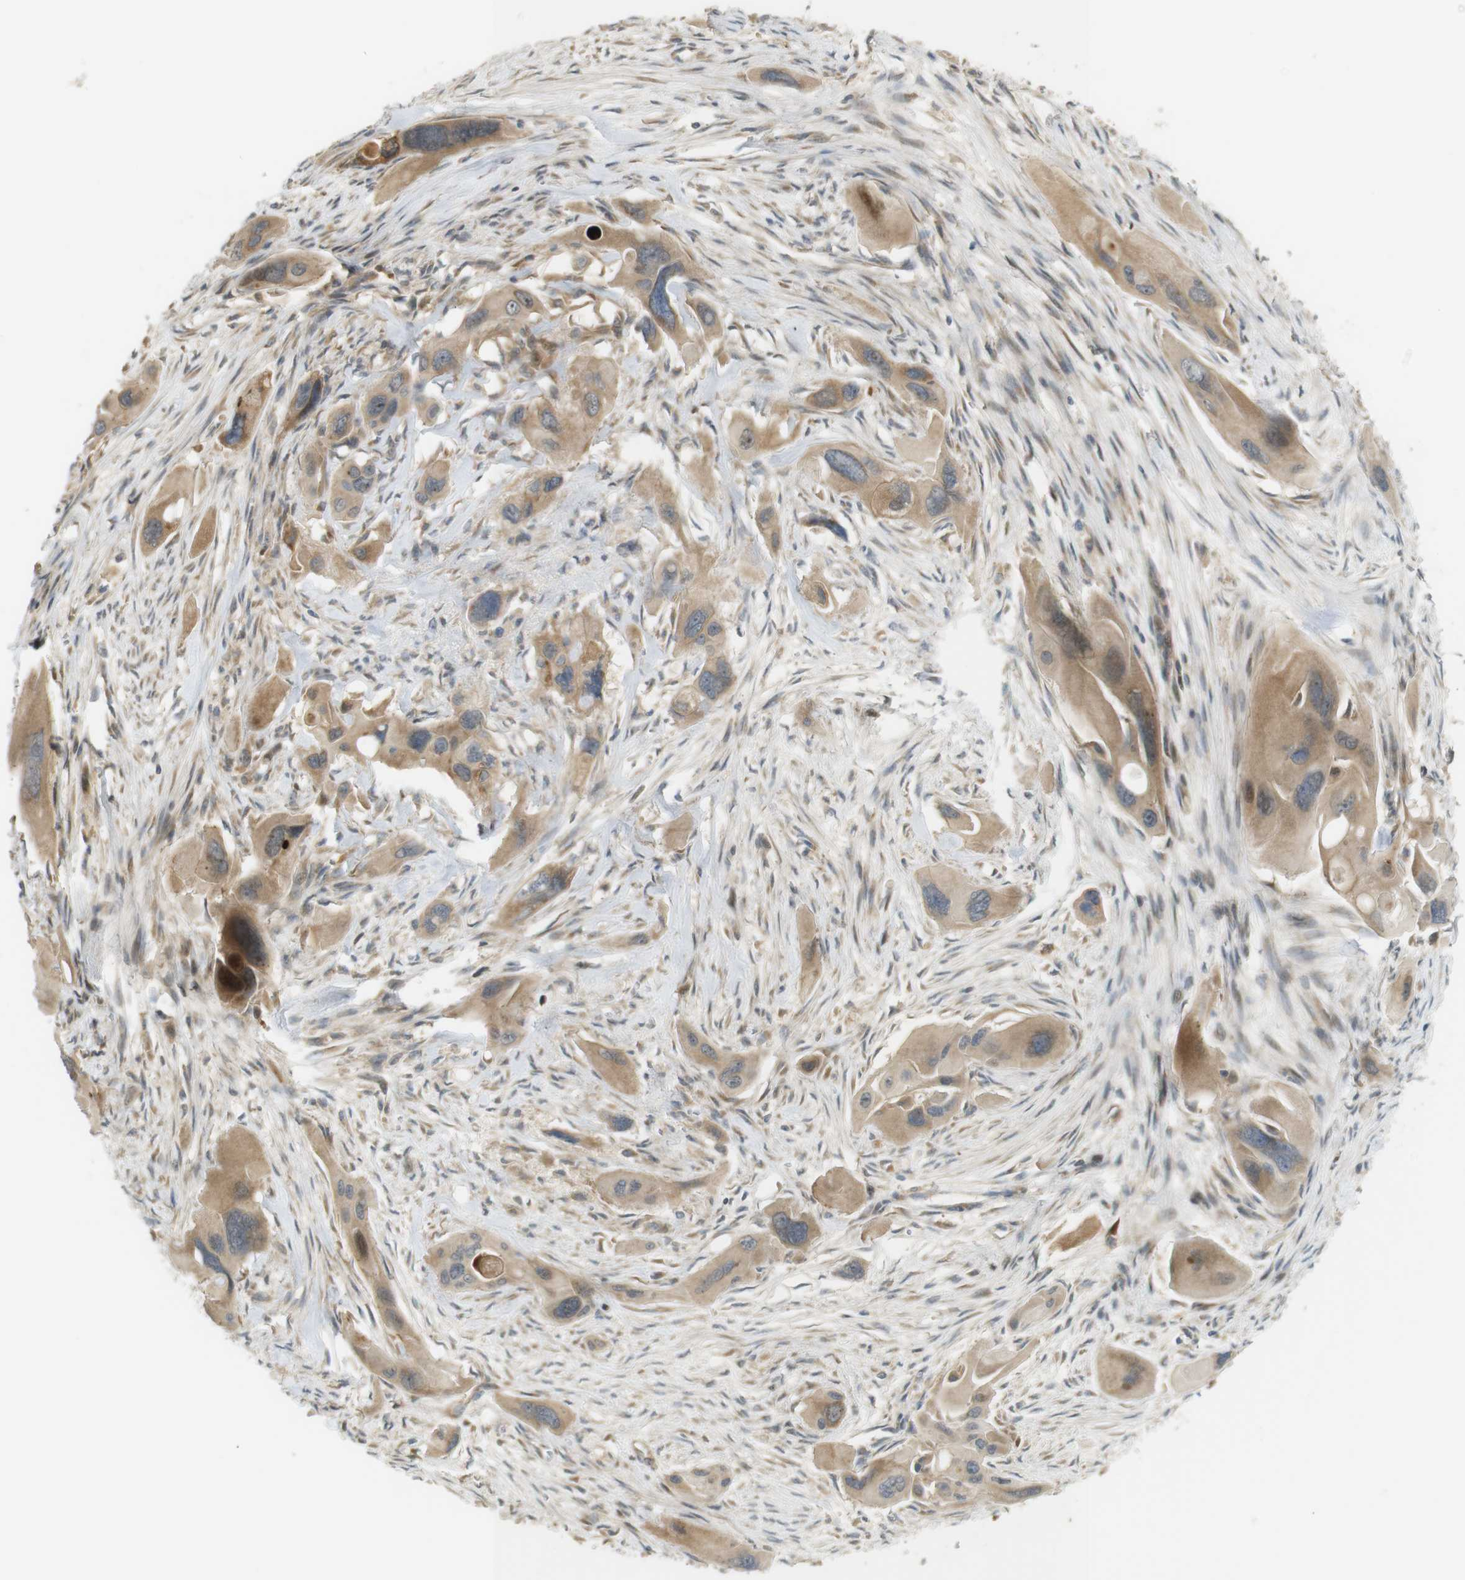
{"staining": {"intensity": "weak", "quantity": ">75%", "location": "cytoplasmic/membranous"}, "tissue": "pancreatic cancer", "cell_type": "Tumor cells", "image_type": "cancer", "snomed": [{"axis": "morphology", "description": "Adenocarcinoma, NOS"}, {"axis": "topography", "description": "Pancreas"}], "caption": "Weak cytoplasmic/membranous protein positivity is seen in approximately >75% of tumor cells in pancreatic adenocarcinoma.", "gene": "CLRN3", "patient": {"sex": "male", "age": 73}}